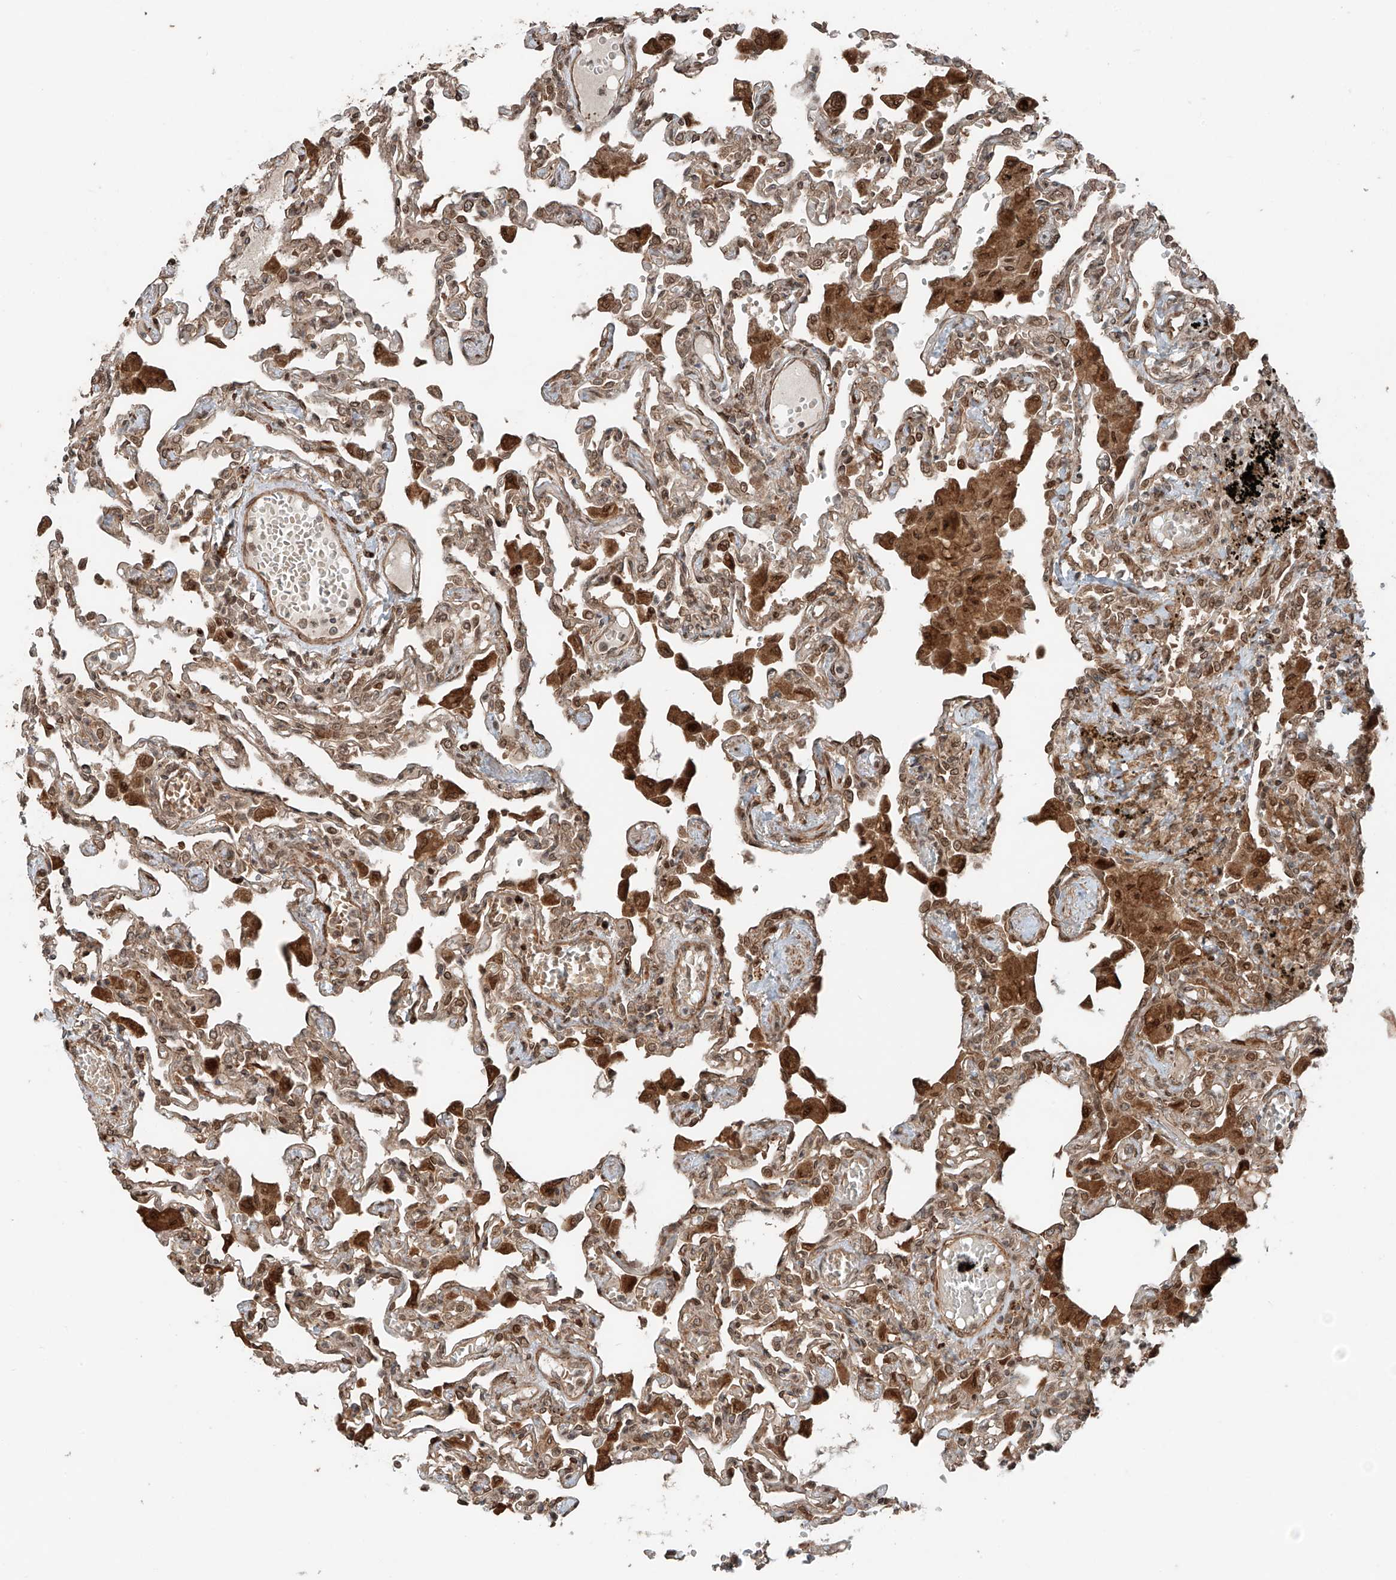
{"staining": {"intensity": "moderate", "quantity": "25%-75%", "location": "cytoplasmic/membranous"}, "tissue": "lung", "cell_type": "Alveolar cells", "image_type": "normal", "snomed": [{"axis": "morphology", "description": "Normal tissue, NOS"}, {"axis": "topography", "description": "Bronchus"}, {"axis": "topography", "description": "Lung"}], "caption": "The micrograph exhibits a brown stain indicating the presence of a protein in the cytoplasmic/membranous of alveolar cells in lung. Nuclei are stained in blue.", "gene": "CEP162", "patient": {"sex": "female", "age": 49}}